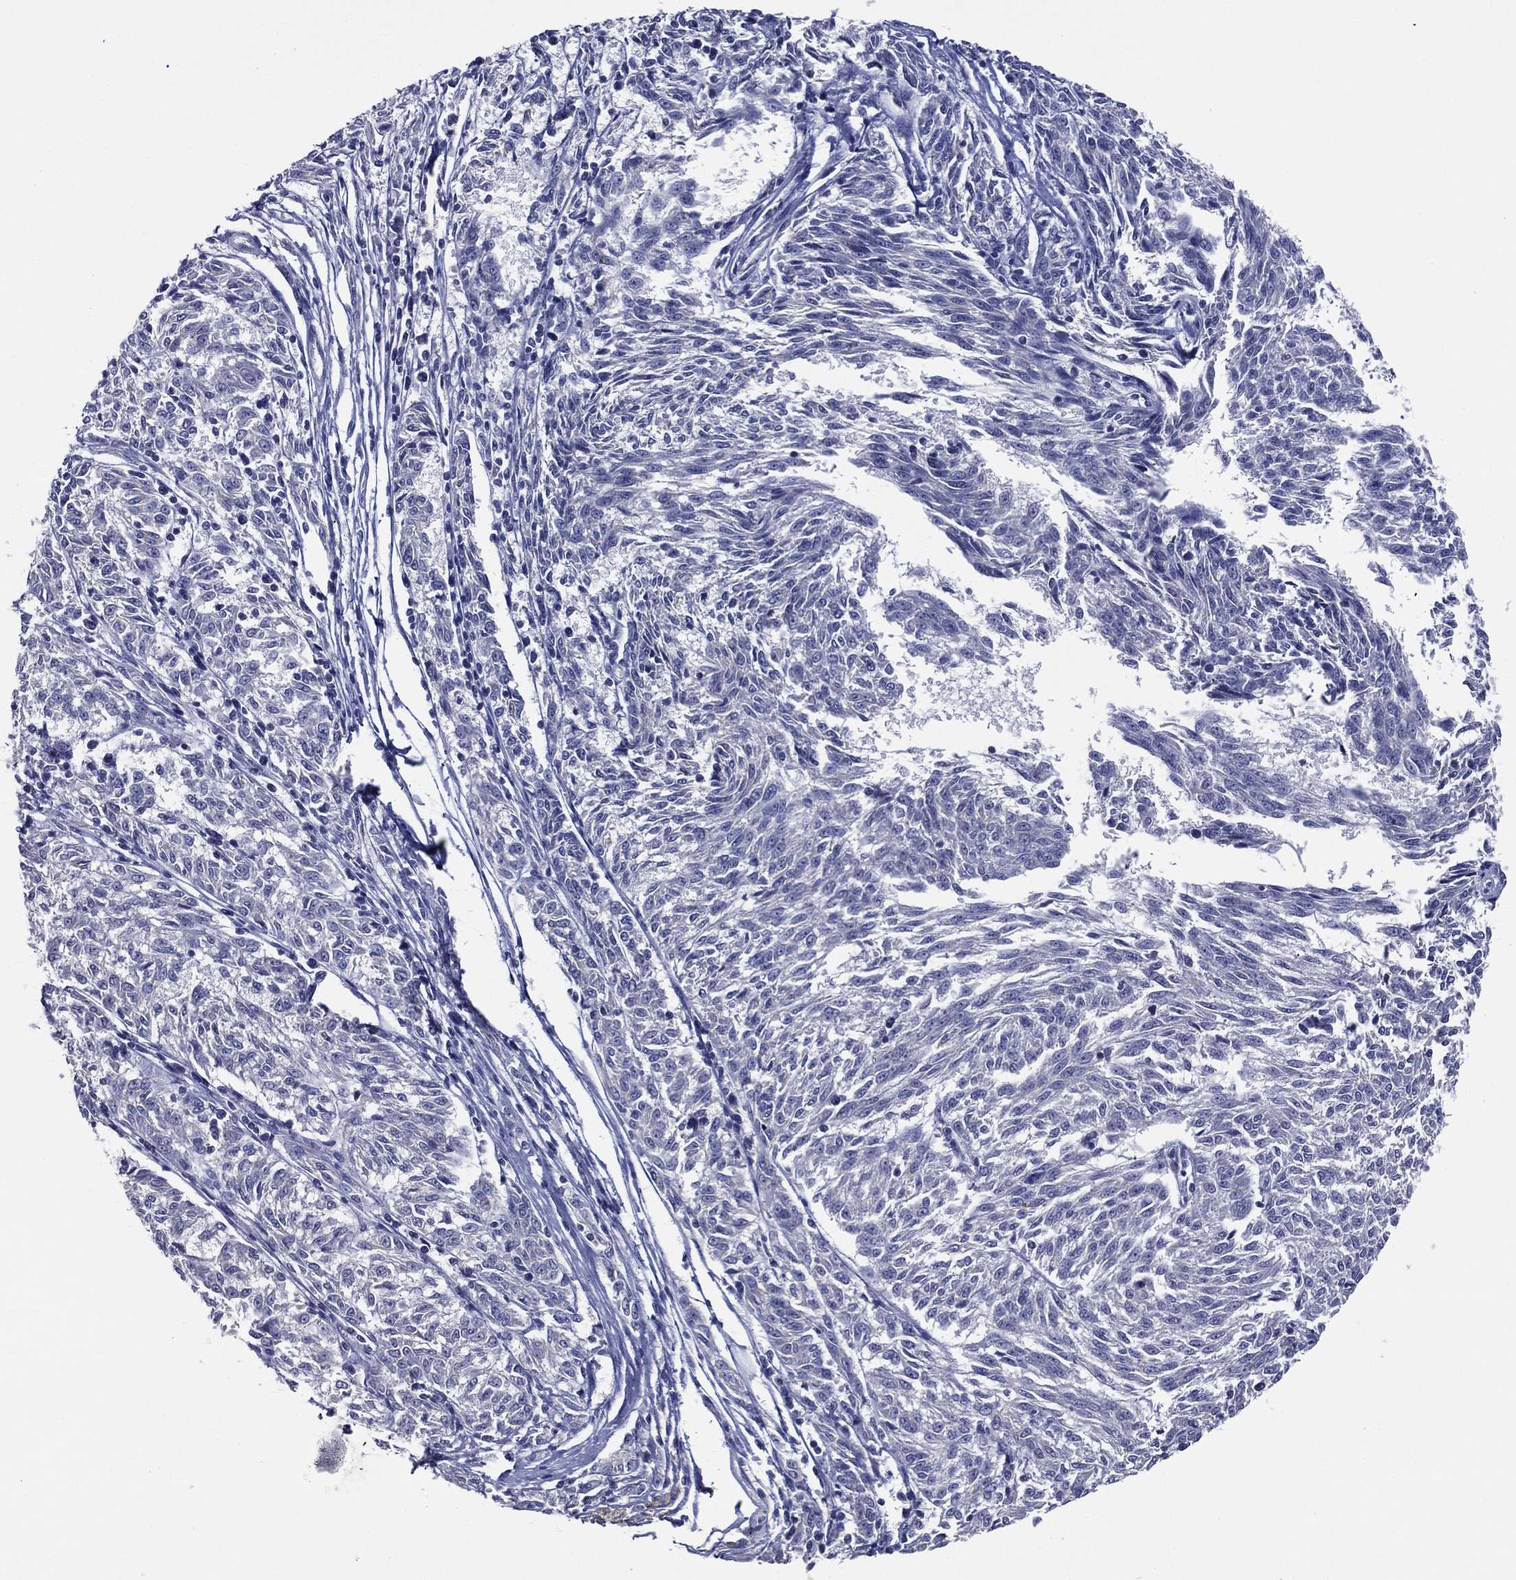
{"staining": {"intensity": "negative", "quantity": "none", "location": "none"}, "tissue": "melanoma", "cell_type": "Tumor cells", "image_type": "cancer", "snomed": [{"axis": "morphology", "description": "Malignant melanoma, NOS"}, {"axis": "topography", "description": "Skin"}], "caption": "Malignant melanoma was stained to show a protein in brown. There is no significant staining in tumor cells.", "gene": "SLC13A4", "patient": {"sex": "female", "age": 72}}